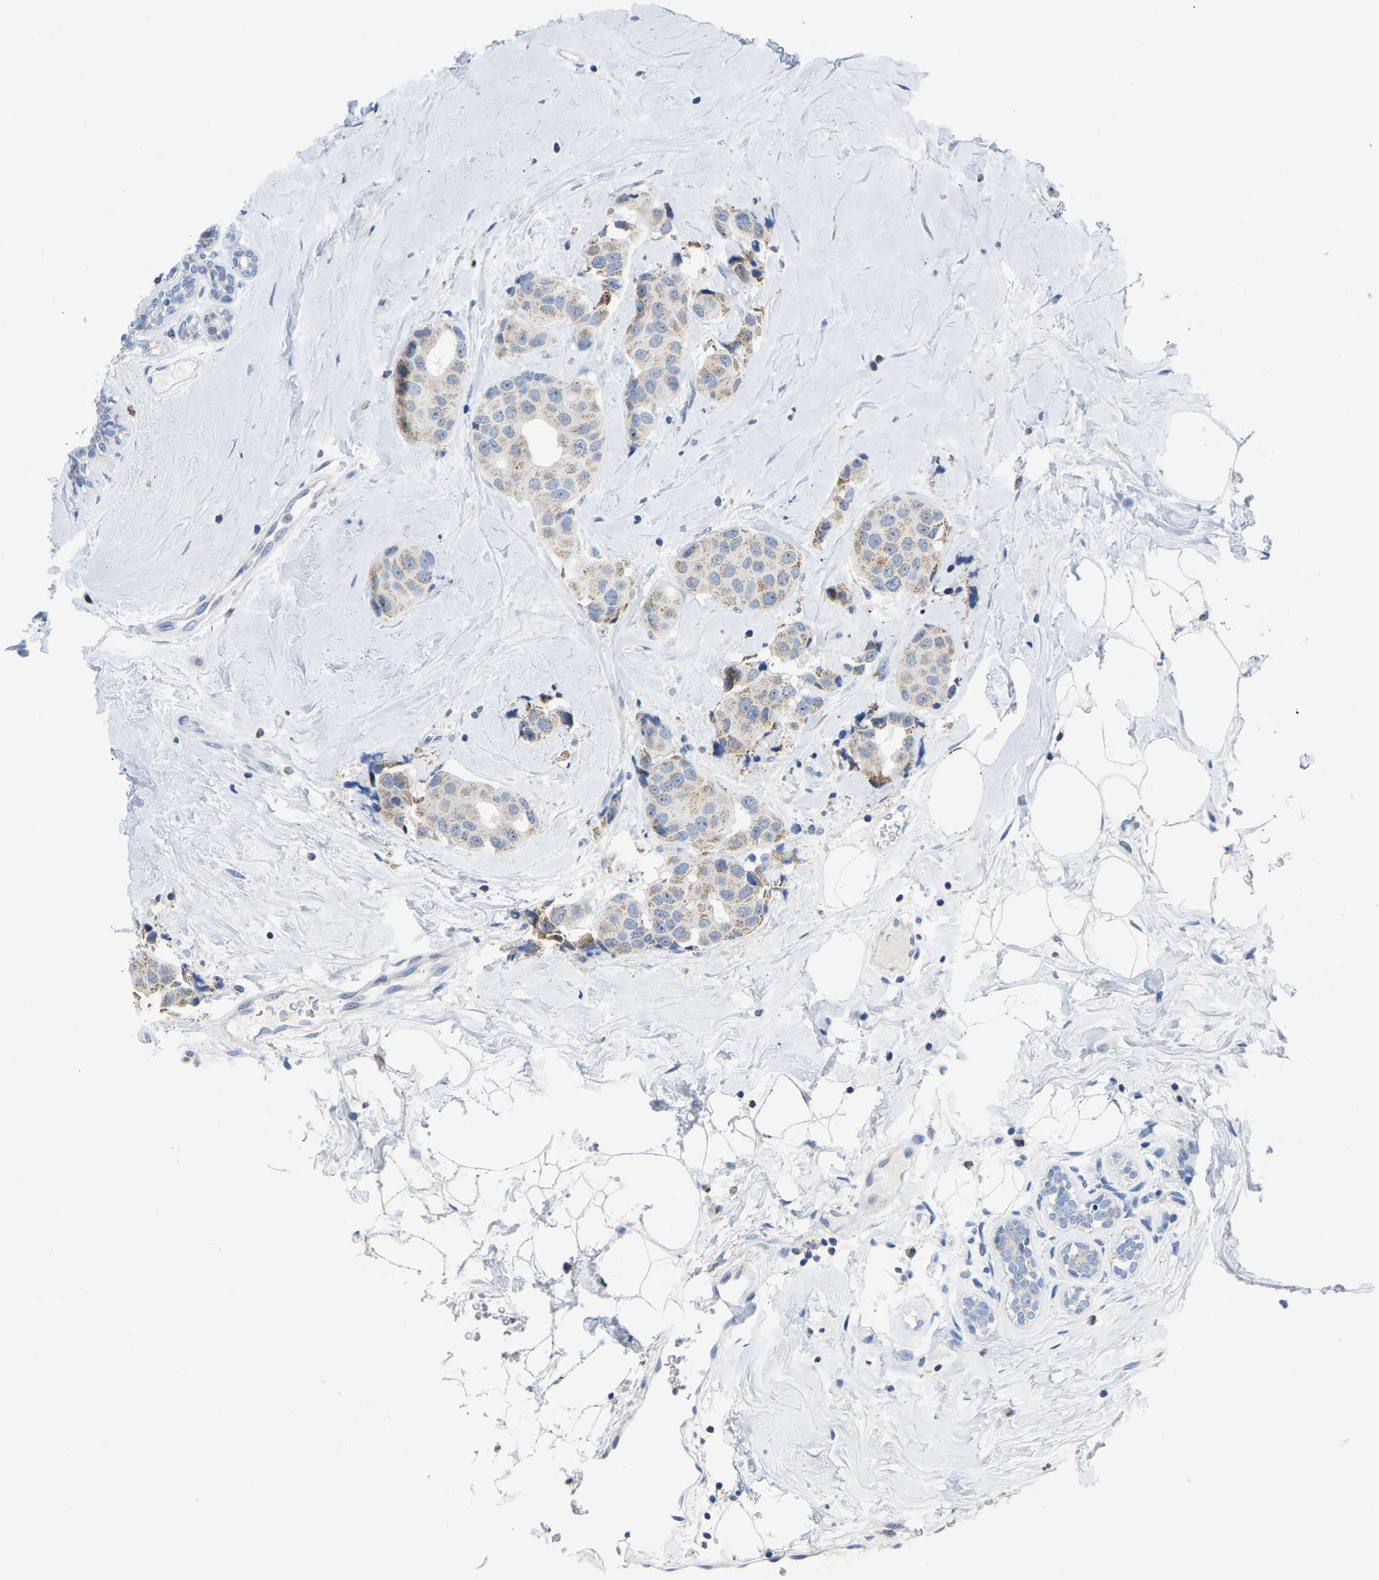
{"staining": {"intensity": "weak", "quantity": ">75%", "location": "cytoplasmic/membranous"}, "tissue": "breast cancer", "cell_type": "Tumor cells", "image_type": "cancer", "snomed": [{"axis": "morphology", "description": "Normal tissue, NOS"}, {"axis": "morphology", "description": "Duct carcinoma"}, {"axis": "topography", "description": "Breast"}], "caption": "Breast cancer (invasive ductal carcinoma) stained with a protein marker demonstrates weak staining in tumor cells.", "gene": "ETFA", "patient": {"sex": "female", "age": 39}}